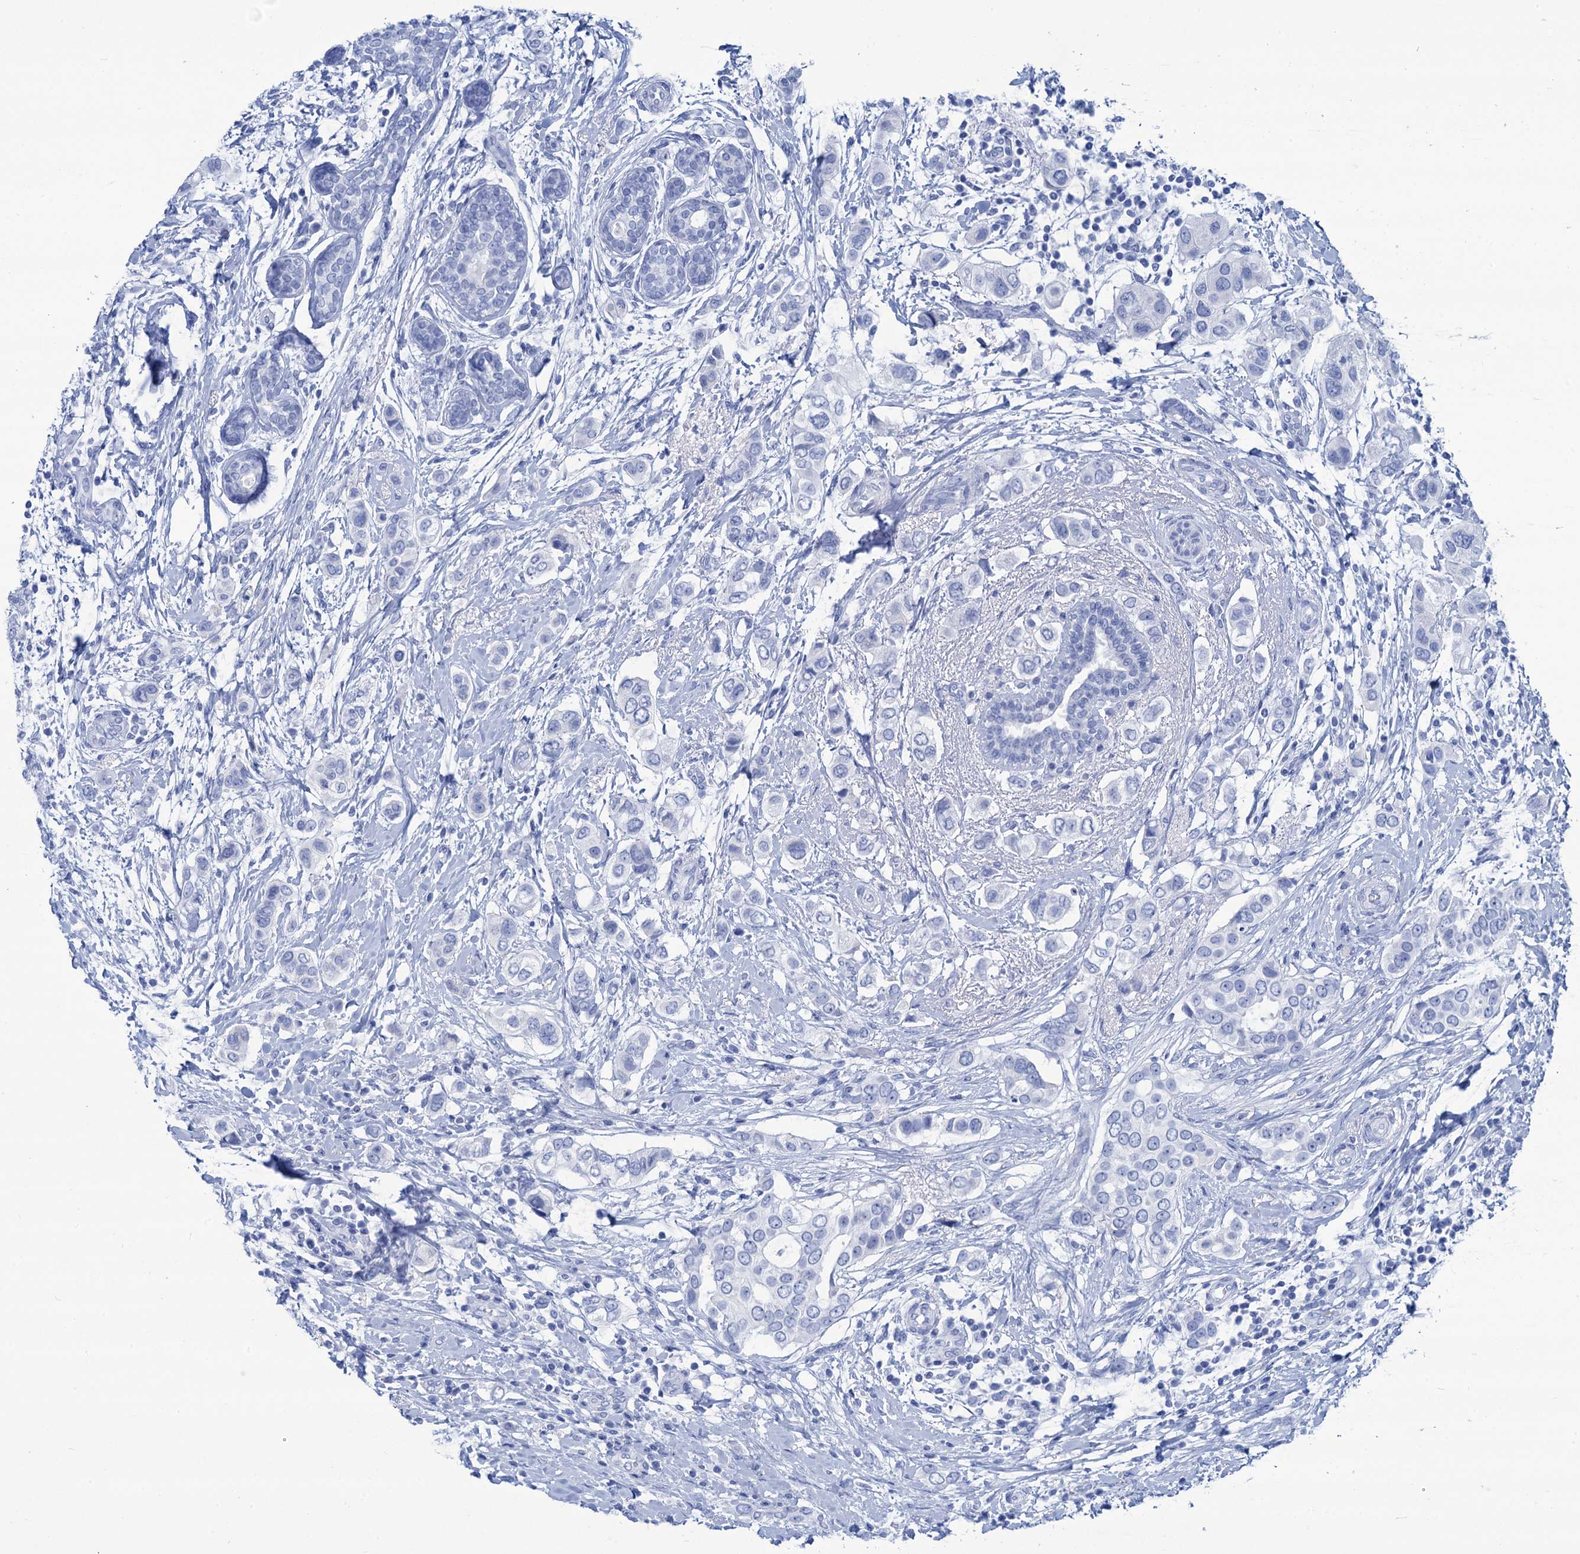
{"staining": {"intensity": "negative", "quantity": "none", "location": "none"}, "tissue": "breast cancer", "cell_type": "Tumor cells", "image_type": "cancer", "snomed": [{"axis": "morphology", "description": "Lobular carcinoma"}, {"axis": "topography", "description": "Breast"}], "caption": "Immunohistochemical staining of human lobular carcinoma (breast) demonstrates no significant positivity in tumor cells. (DAB (3,3'-diaminobenzidine) immunohistochemistry, high magnification).", "gene": "CABYR", "patient": {"sex": "female", "age": 51}}